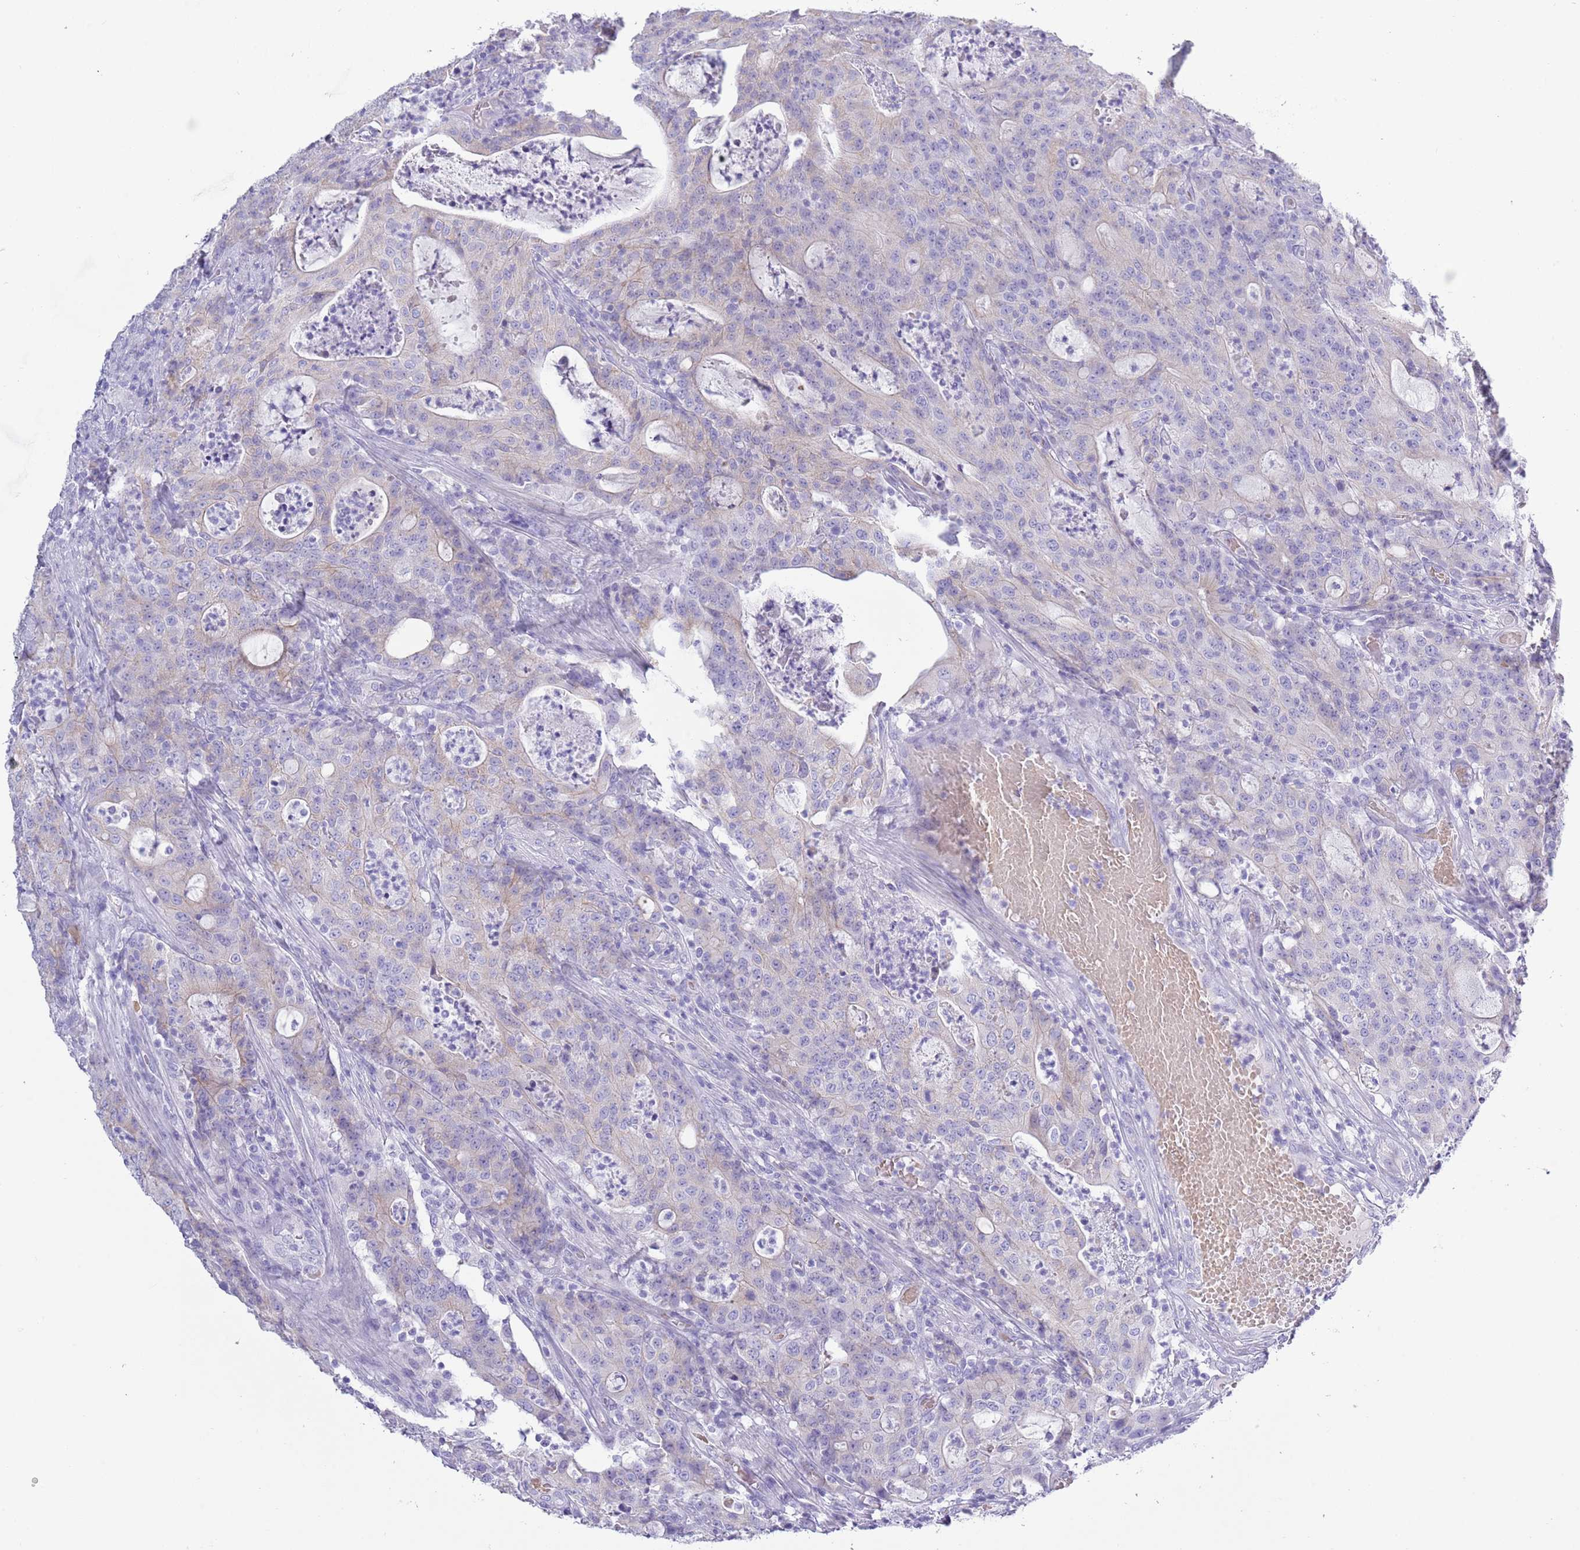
{"staining": {"intensity": "negative", "quantity": "none", "location": "none"}, "tissue": "colorectal cancer", "cell_type": "Tumor cells", "image_type": "cancer", "snomed": [{"axis": "morphology", "description": "Adenocarcinoma, NOS"}, {"axis": "topography", "description": "Colon"}], "caption": "Immunohistochemical staining of human colorectal cancer shows no significant expression in tumor cells.", "gene": "ACR", "patient": {"sex": "male", "age": 83}}